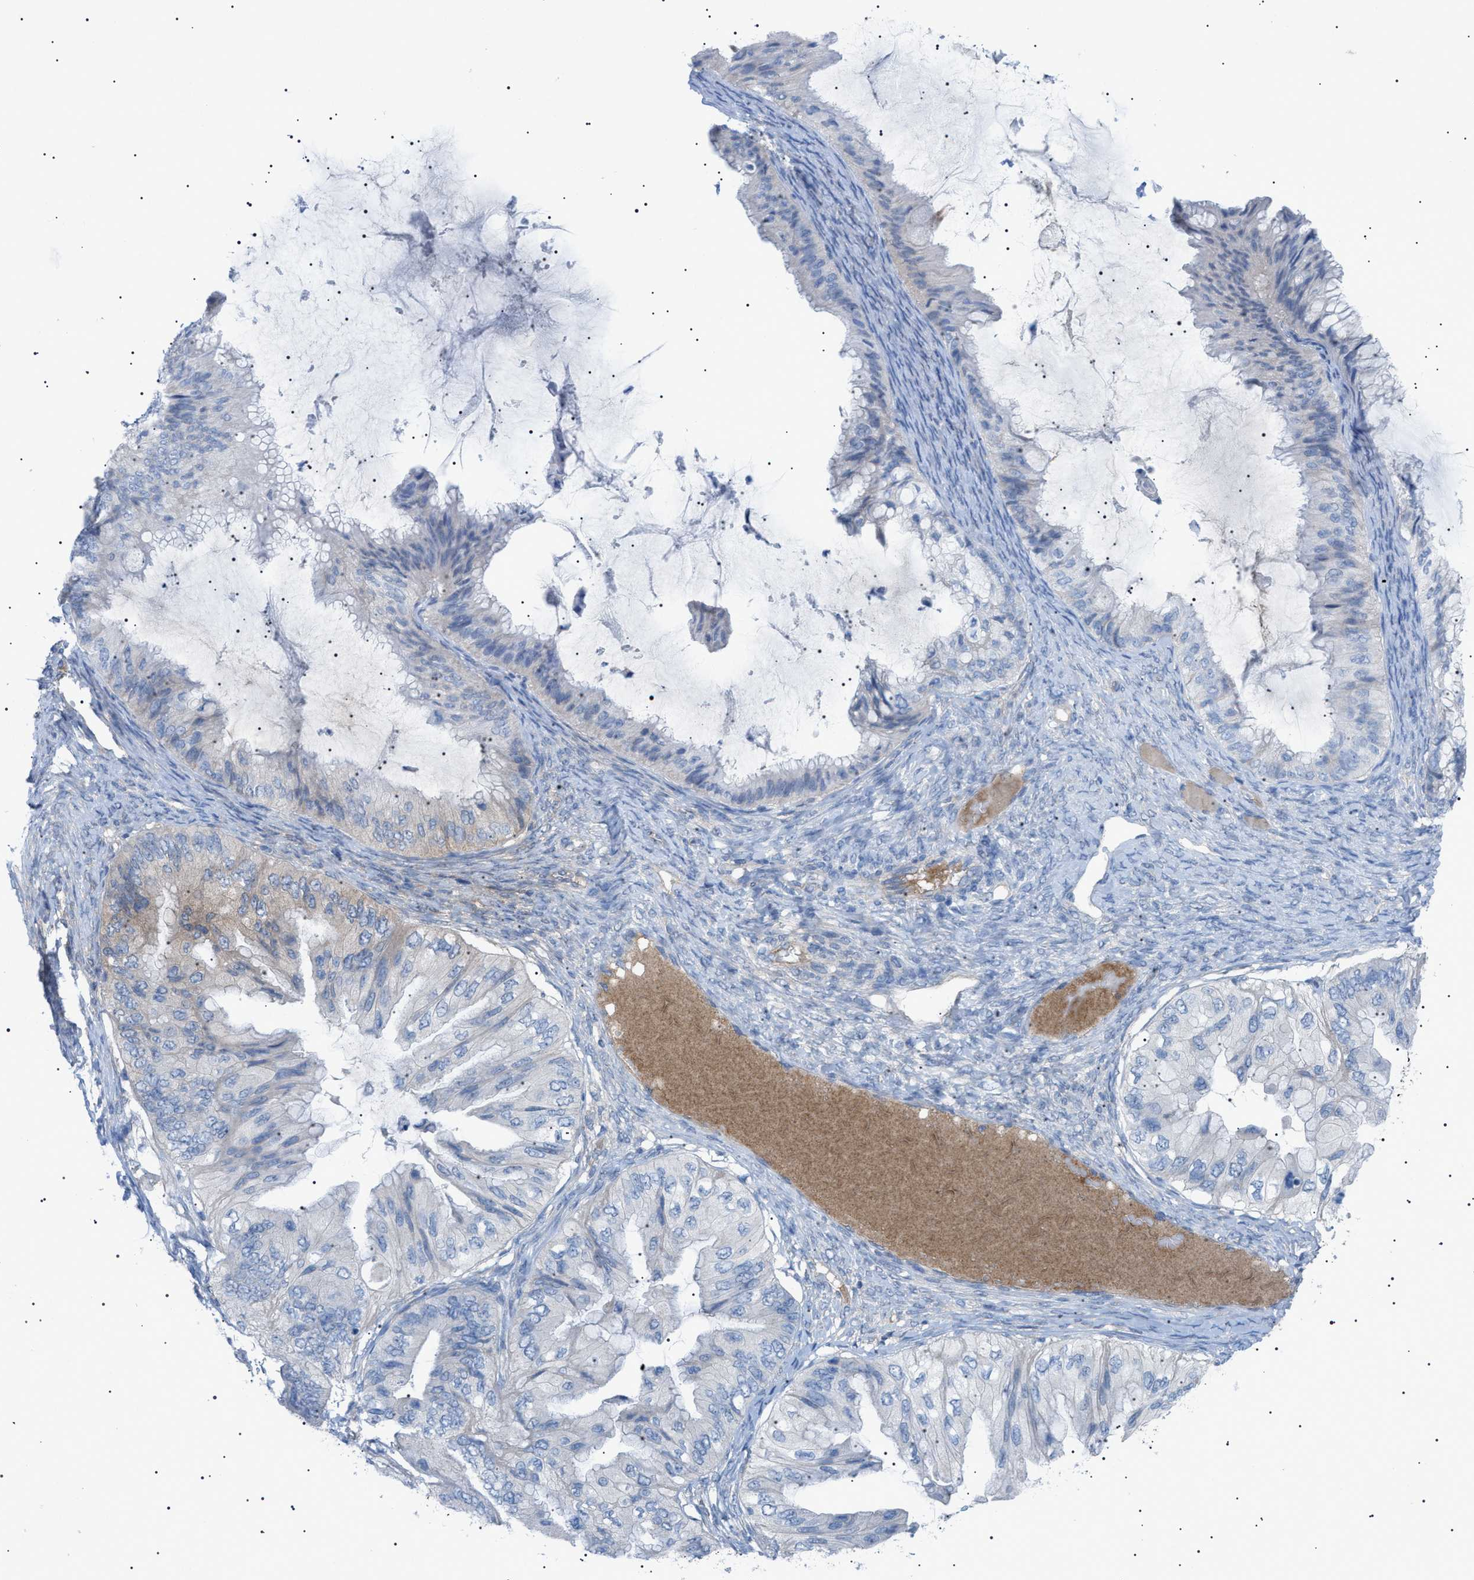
{"staining": {"intensity": "negative", "quantity": "none", "location": "none"}, "tissue": "ovarian cancer", "cell_type": "Tumor cells", "image_type": "cancer", "snomed": [{"axis": "morphology", "description": "Cystadenocarcinoma, mucinous, NOS"}, {"axis": "topography", "description": "Ovary"}], "caption": "Tumor cells are negative for brown protein staining in ovarian cancer (mucinous cystadenocarcinoma).", "gene": "ADAMTS1", "patient": {"sex": "female", "age": 61}}